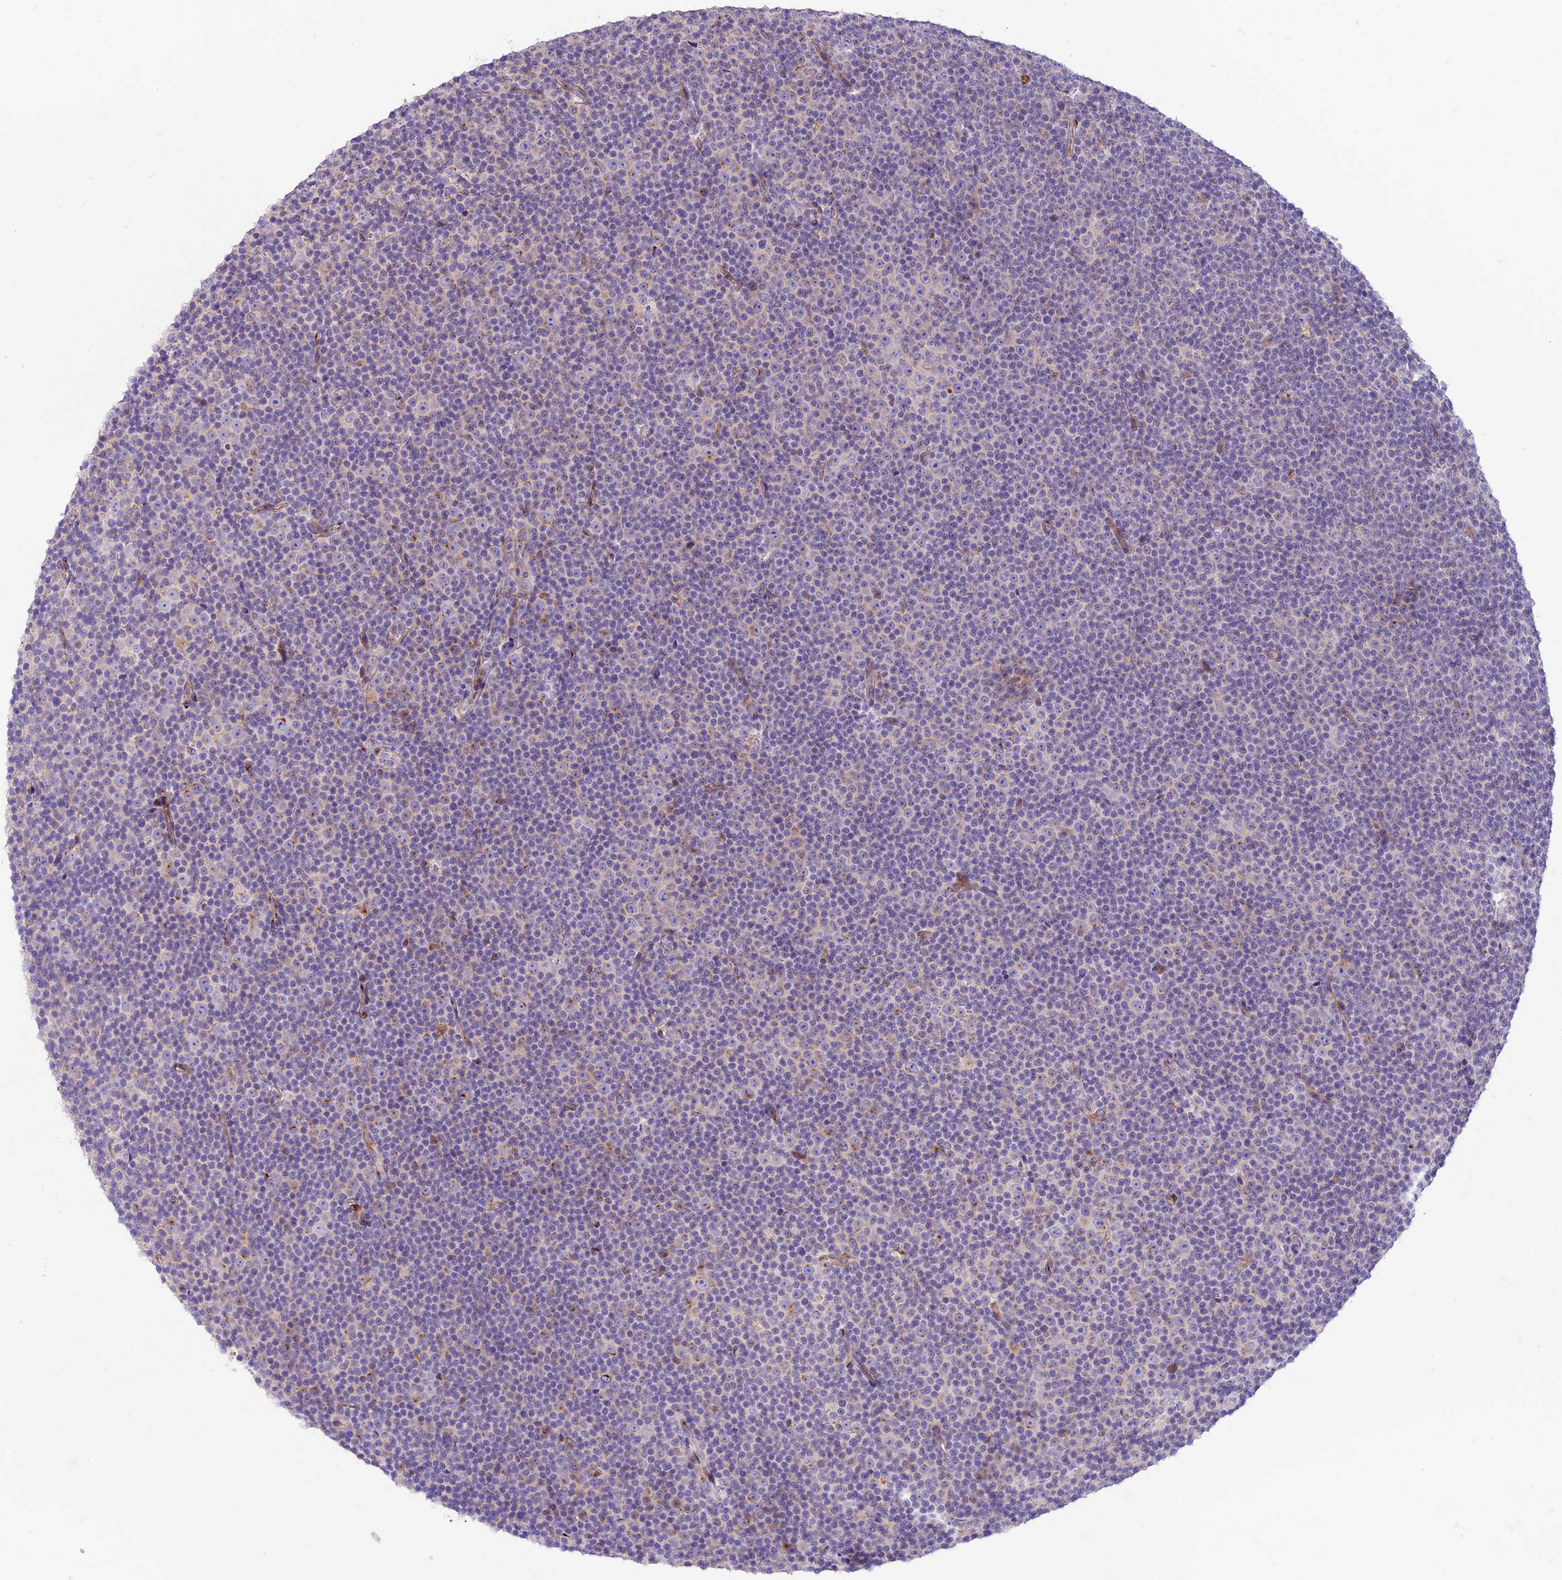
{"staining": {"intensity": "negative", "quantity": "none", "location": "none"}, "tissue": "lymphoma", "cell_type": "Tumor cells", "image_type": "cancer", "snomed": [{"axis": "morphology", "description": "Malignant lymphoma, non-Hodgkin's type, Low grade"}, {"axis": "topography", "description": "Lymph node"}], "caption": "Immunohistochemistry micrograph of neoplastic tissue: malignant lymphoma, non-Hodgkin's type (low-grade) stained with DAB (3,3'-diaminobenzidine) displays no significant protein positivity in tumor cells. Nuclei are stained in blue.", "gene": "CD99L2", "patient": {"sex": "female", "age": 67}}